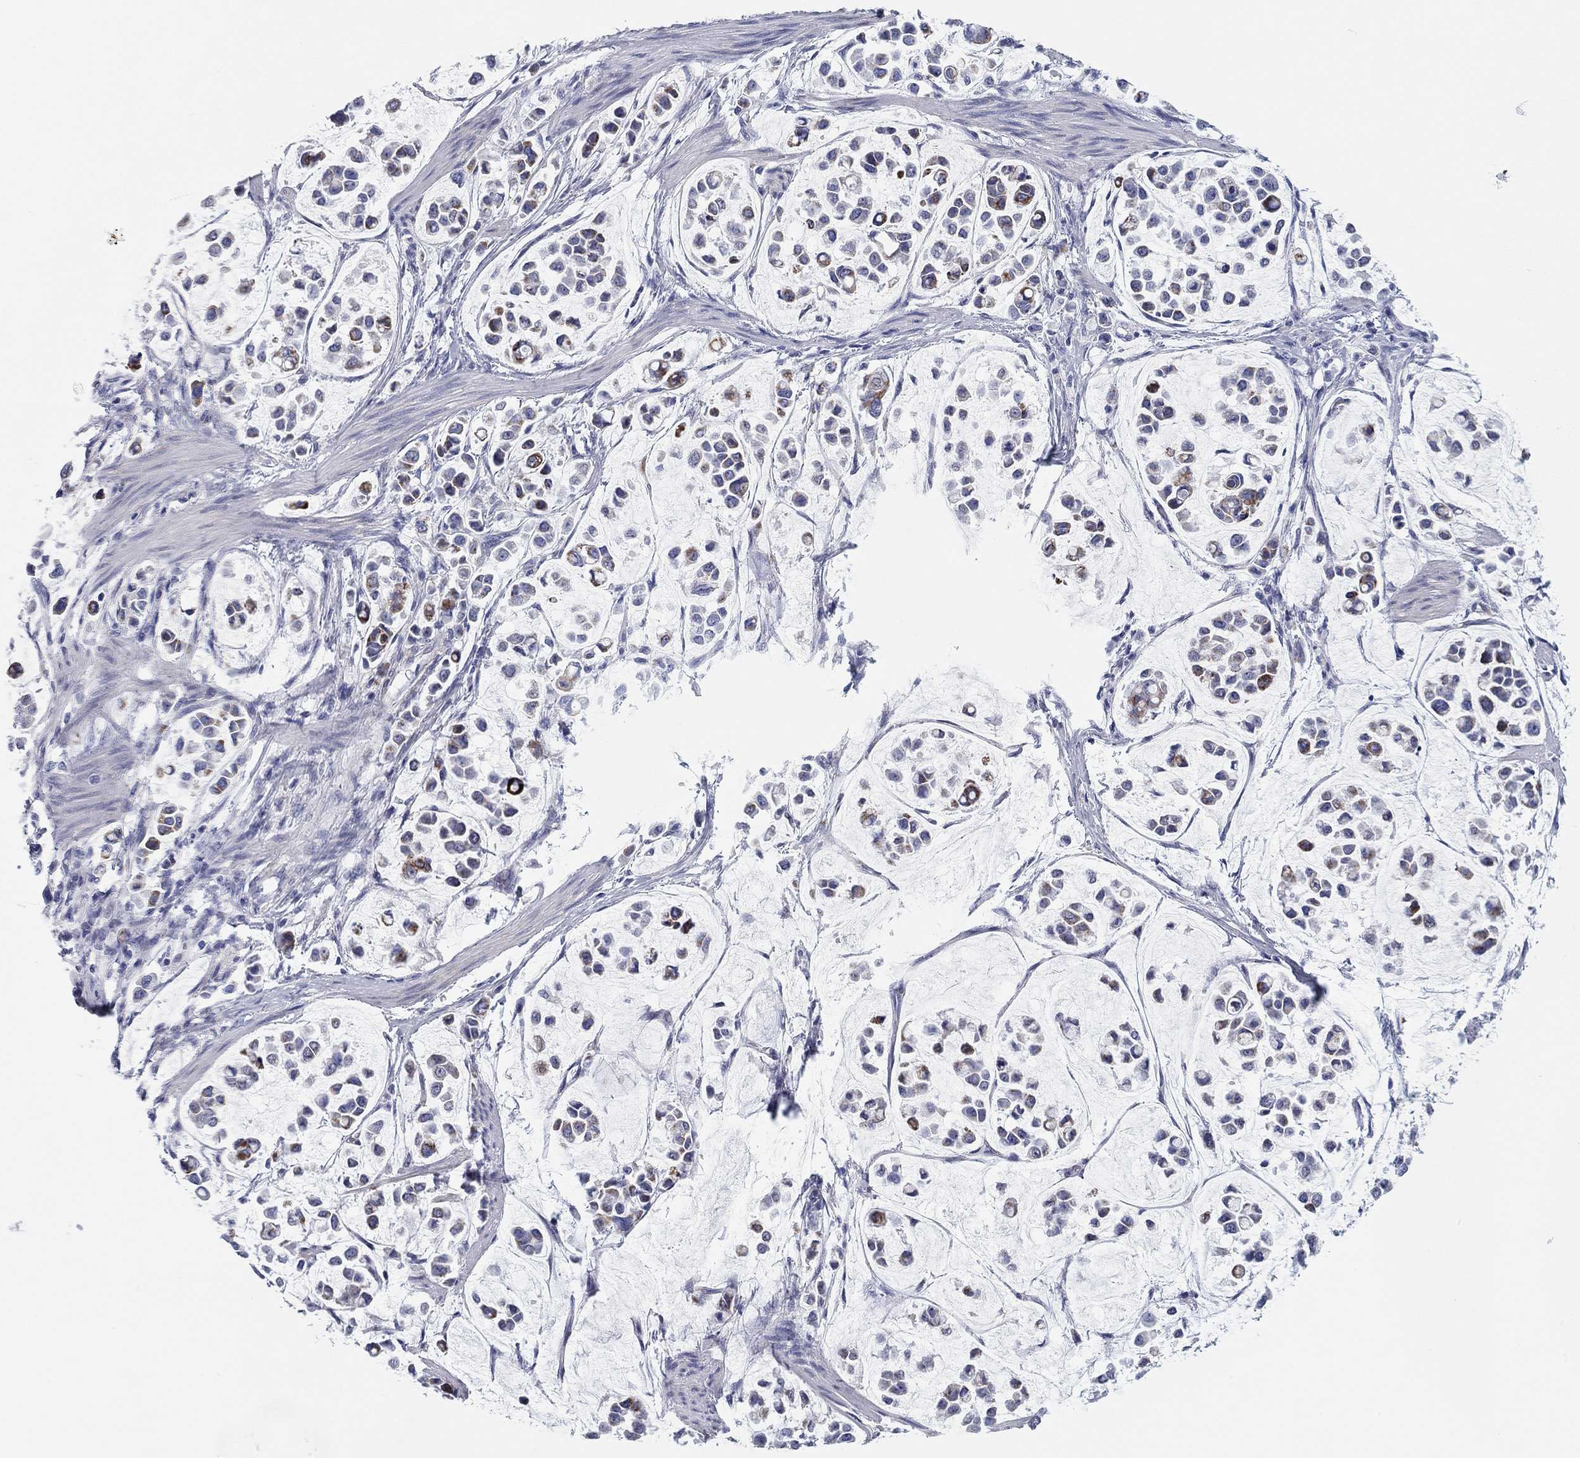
{"staining": {"intensity": "strong", "quantity": "25%-75%", "location": "cytoplasmic/membranous"}, "tissue": "stomach cancer", "cell_type": "Tumor cells", "image_type": "cancer", "snomed": [{"axis": "morphology", "description": "Adenocarcinoma, NOS"}, {"axis": "topography", "description": "Stomach"}], "caption": "Immunohistochemical staining of human stomach cancer (adenocarcinoma) demonstrates strong cytoplasmic/membranous protein positivity in about 25%-75% of tumor cells.", "gene": "CHI3L2", "patient": {"sex": "male", "age": 82}}